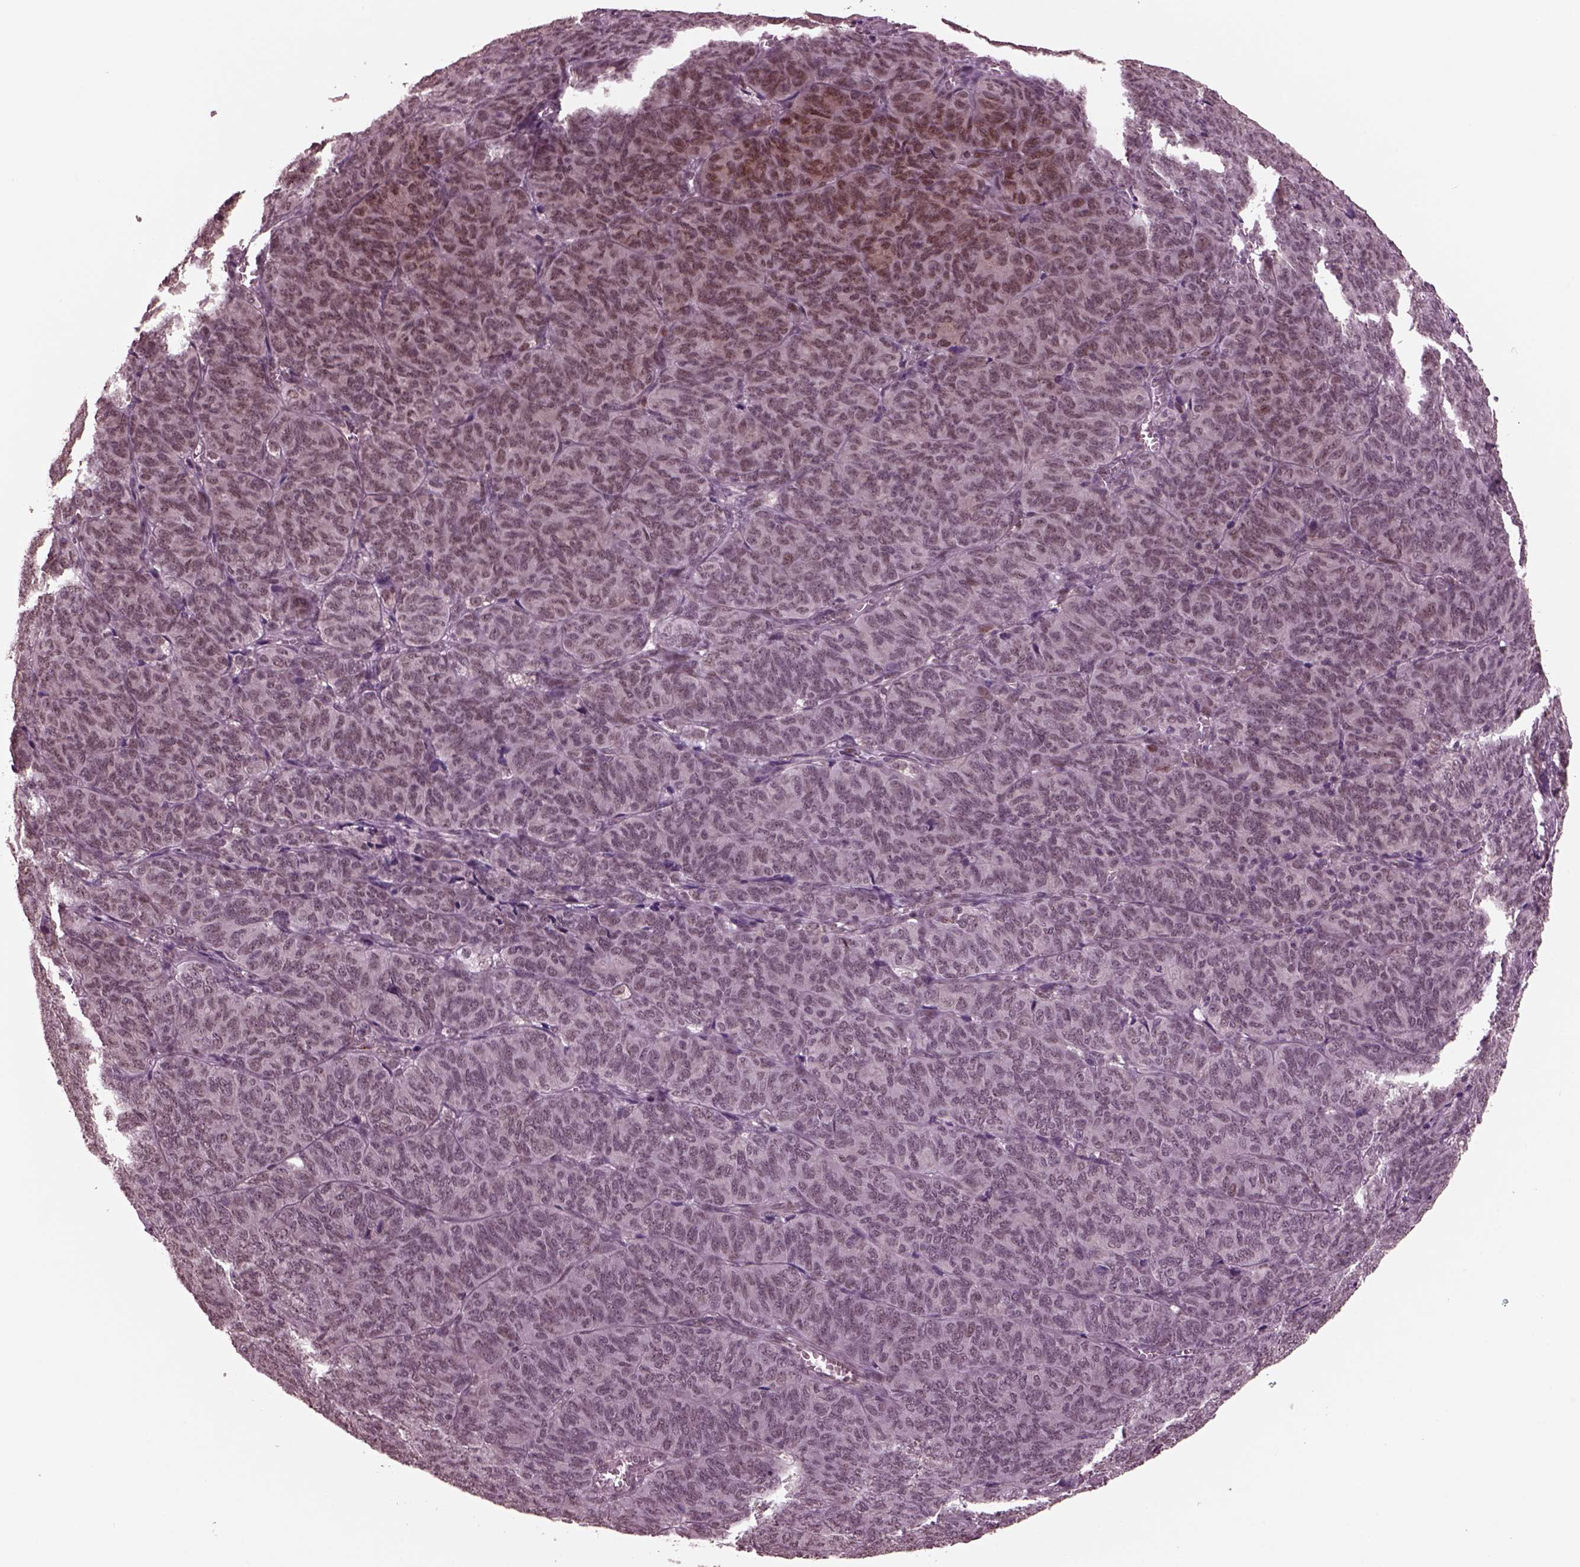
{"staining": {"intensity": "moderate", "quantity": "25%-75%", "location": "cytoplasmic/membranous,nuclear"}, "tissue": "ovarian cancer", "cell_type": "Tumor cells", "image_type": "cancer", "snomed": [{"axis": "morphology", "description": "Carcinoma, endometroid"}, {"axis": "topography", "description": "Ovary"}], "caption": "Endometroid carcinoma (ovarian) stained with immunohistochemistry (IHC) demonstrates moderate cytoplasmic/membranous and nuclear expression in approximately 25%-75% of tumor cells.", "gene": "NAP1L5", "patient": {"sex": "female", "age": 80}}